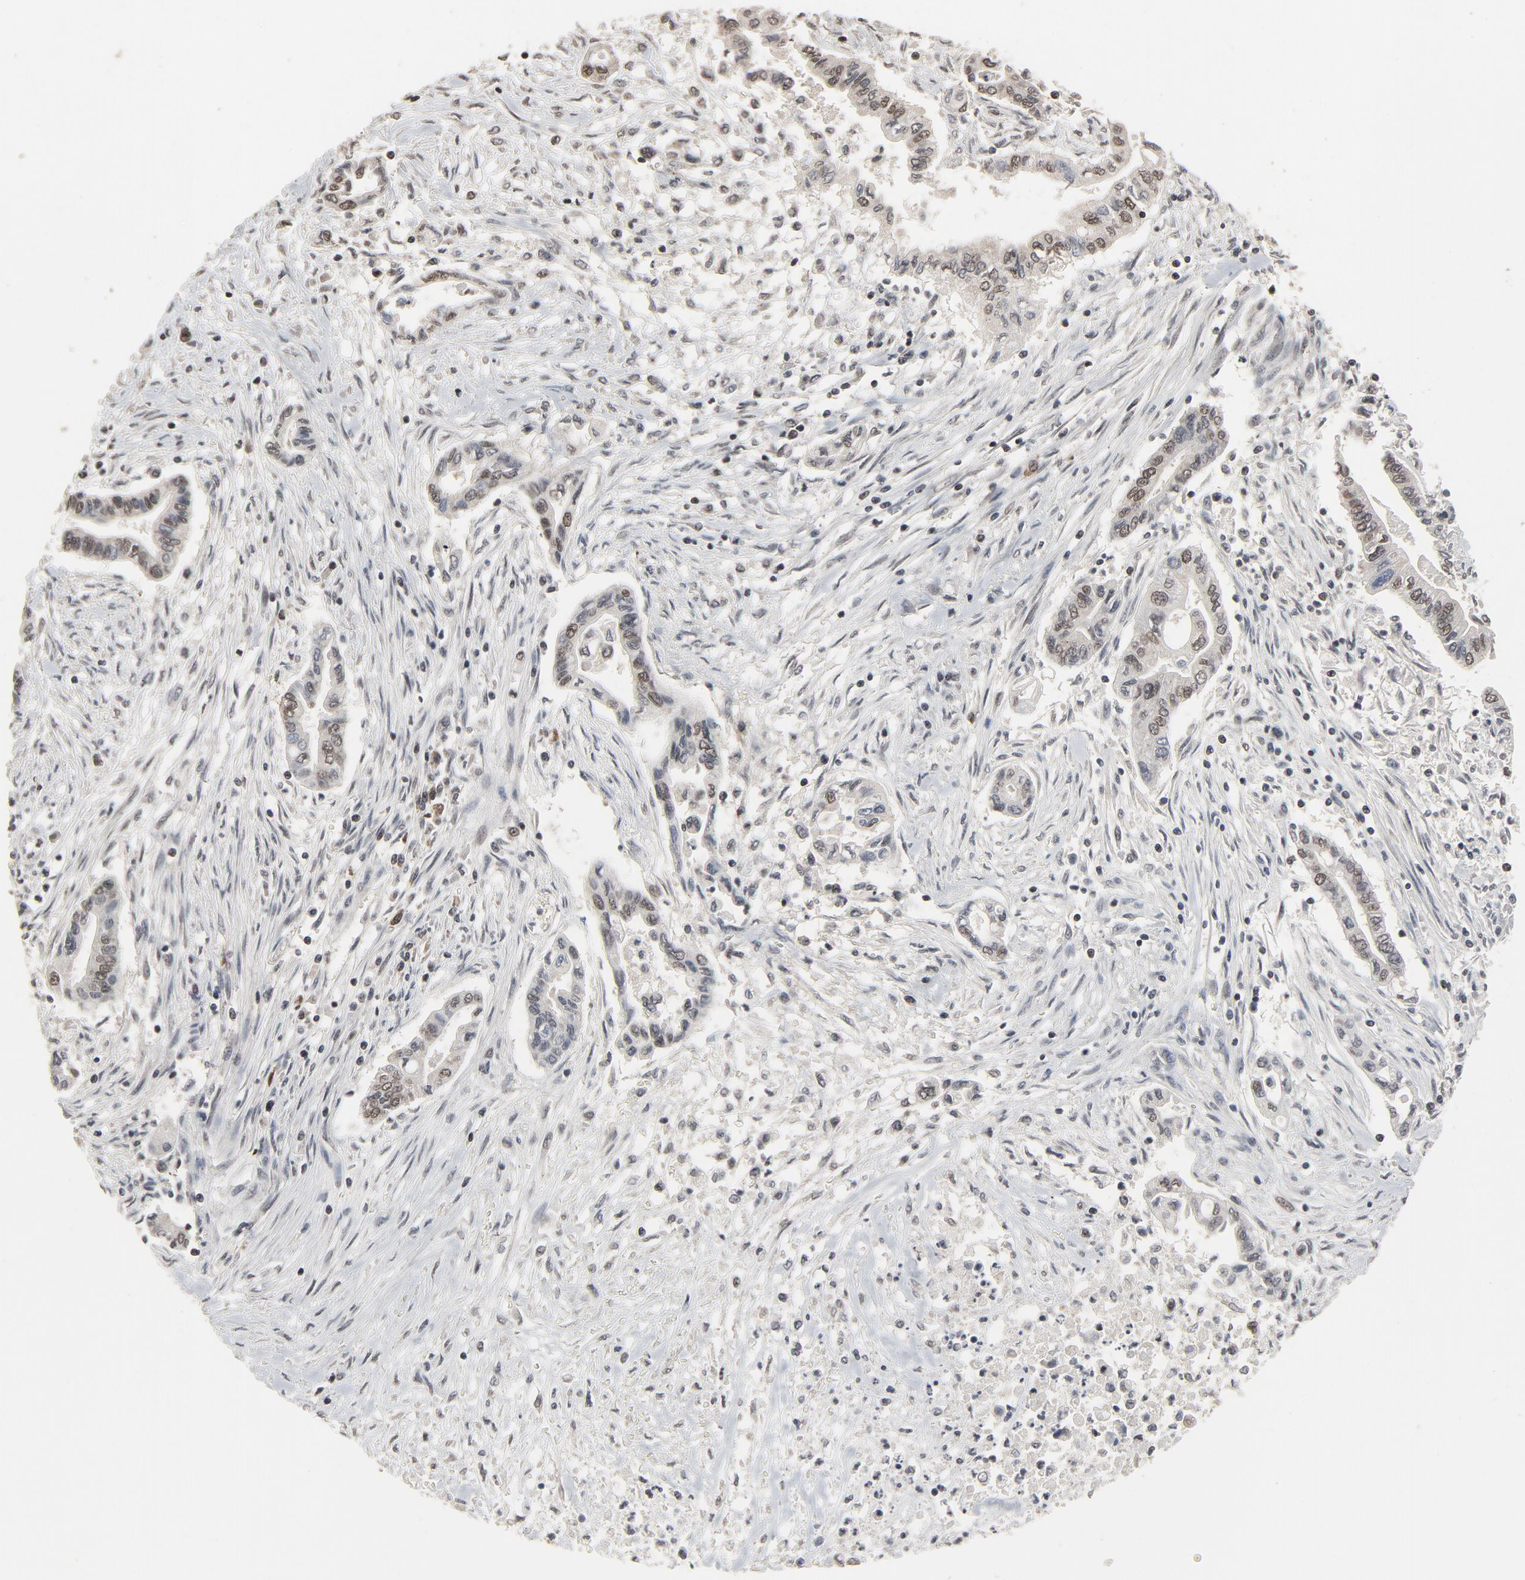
{"staining": {"intensity": "weak", "quantity": "25%-75%", "location": "cytoplasmic/membranous,nuclear"}, "tissue": "pancreatic cancer", "cell_type": "Tumor cells", "image_type": "cancer", "snomed": [{"axis": "morphology", "description": "Adenocarcinoma, NOS"}, {"axis": "topography", "description": "Pancreas"}], "caption": "The photomicrograph exhibits a brown stain indicating the presence of a protein in the cytoplasmic/membranous and nuclear of tumor cells in pancreatic adenocarcinoma. The staining was performed using DAB, with brown indicating positive protein expression. Nuclei are stained blue with hematoxylin.", "gene": "POM121", "patient": {"sex": "female", "age": 57}}